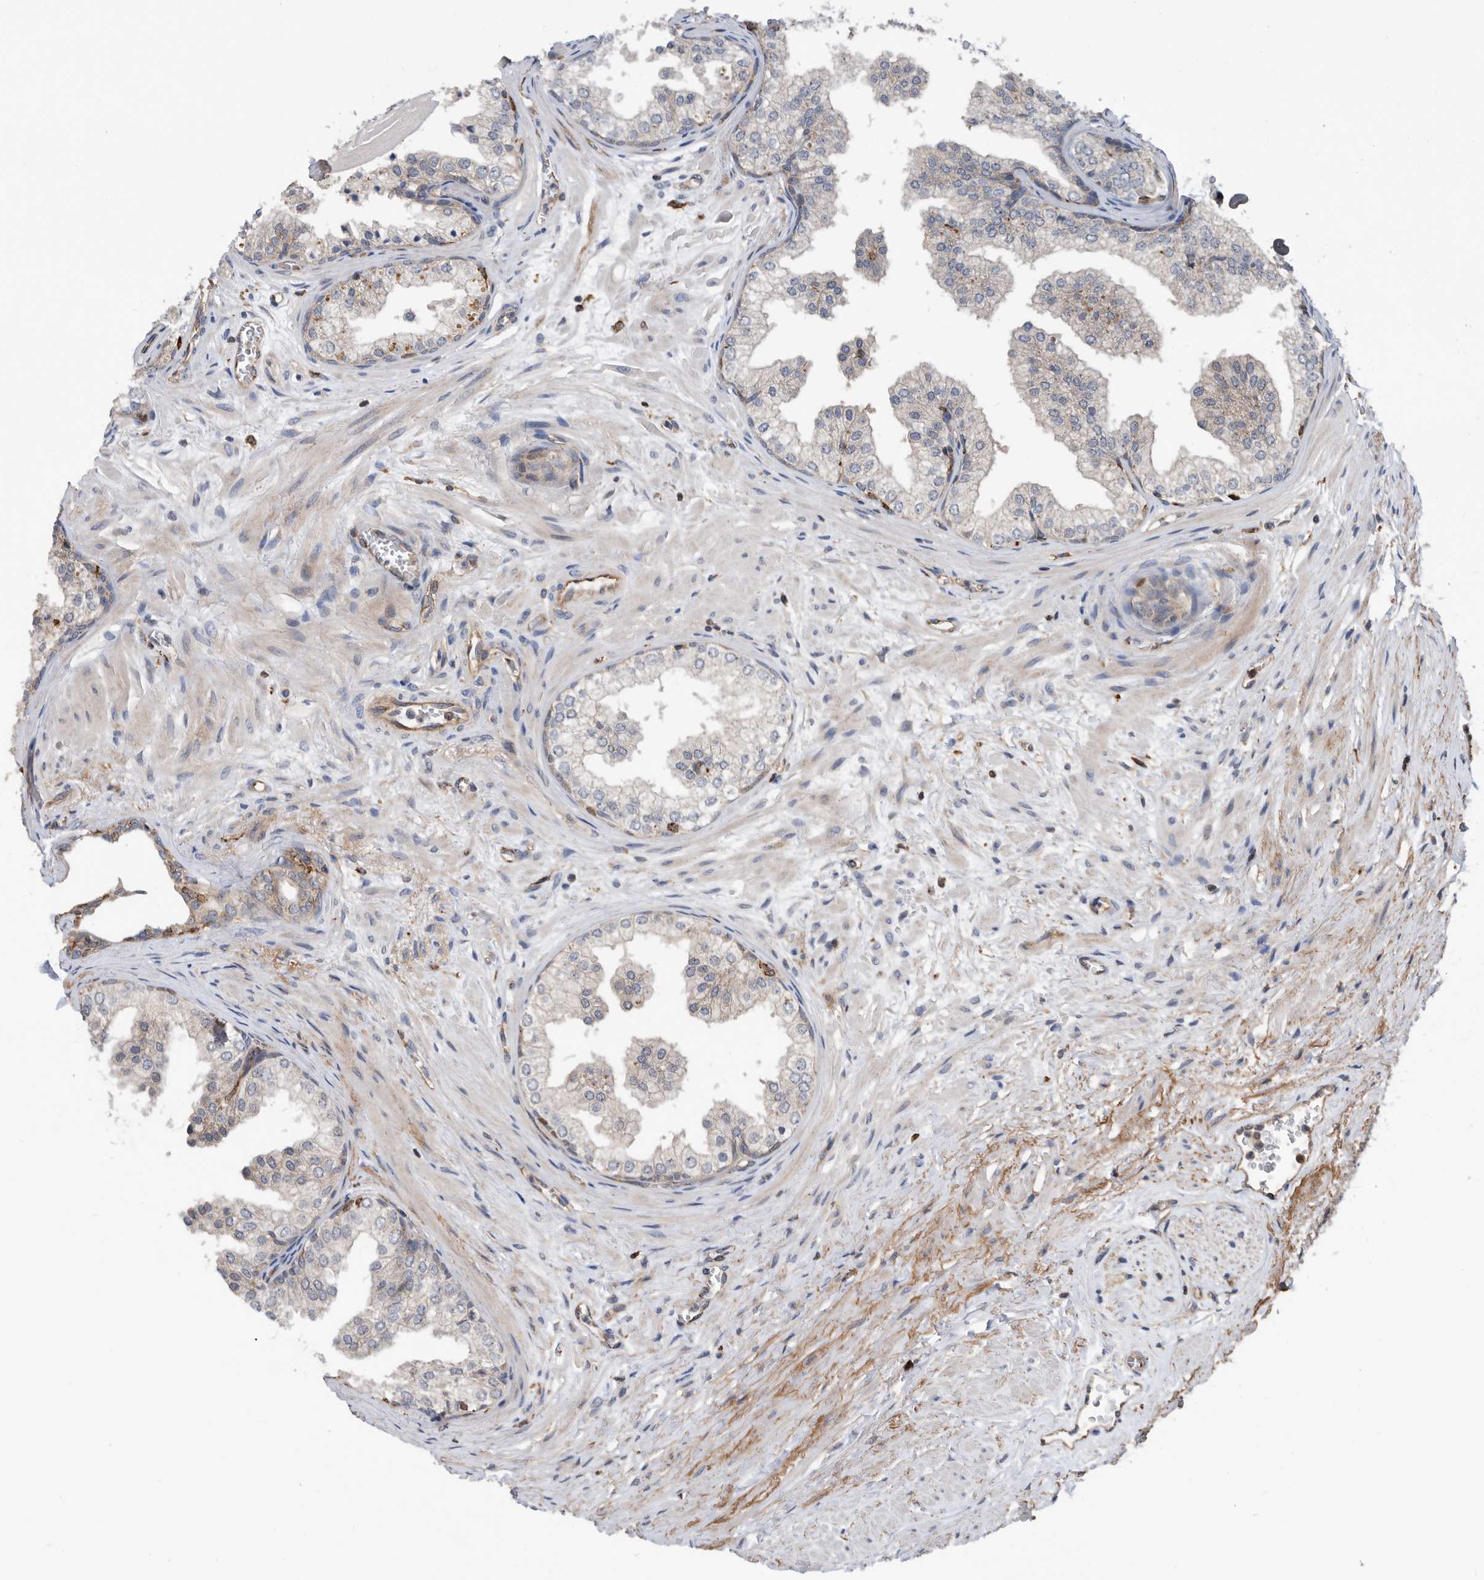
{"staining": {"intensity": "negative", "quantity": "none", "location": "none"}, "tissue": "prostate", "cell_type": "Glandular cells", "image_type": "normal", "snomed": [{"axis": "morphology", "description": "Normal tissue, NOS"}, {"axis": "topography", "description": "Prostate"}], "caption": "The histopathology image reveals no significant staining in glandular cells of prostate. Nuclei are stained in blue.", "gene": "ATAD2", "patient": {"sex": "male", "age": 48}}